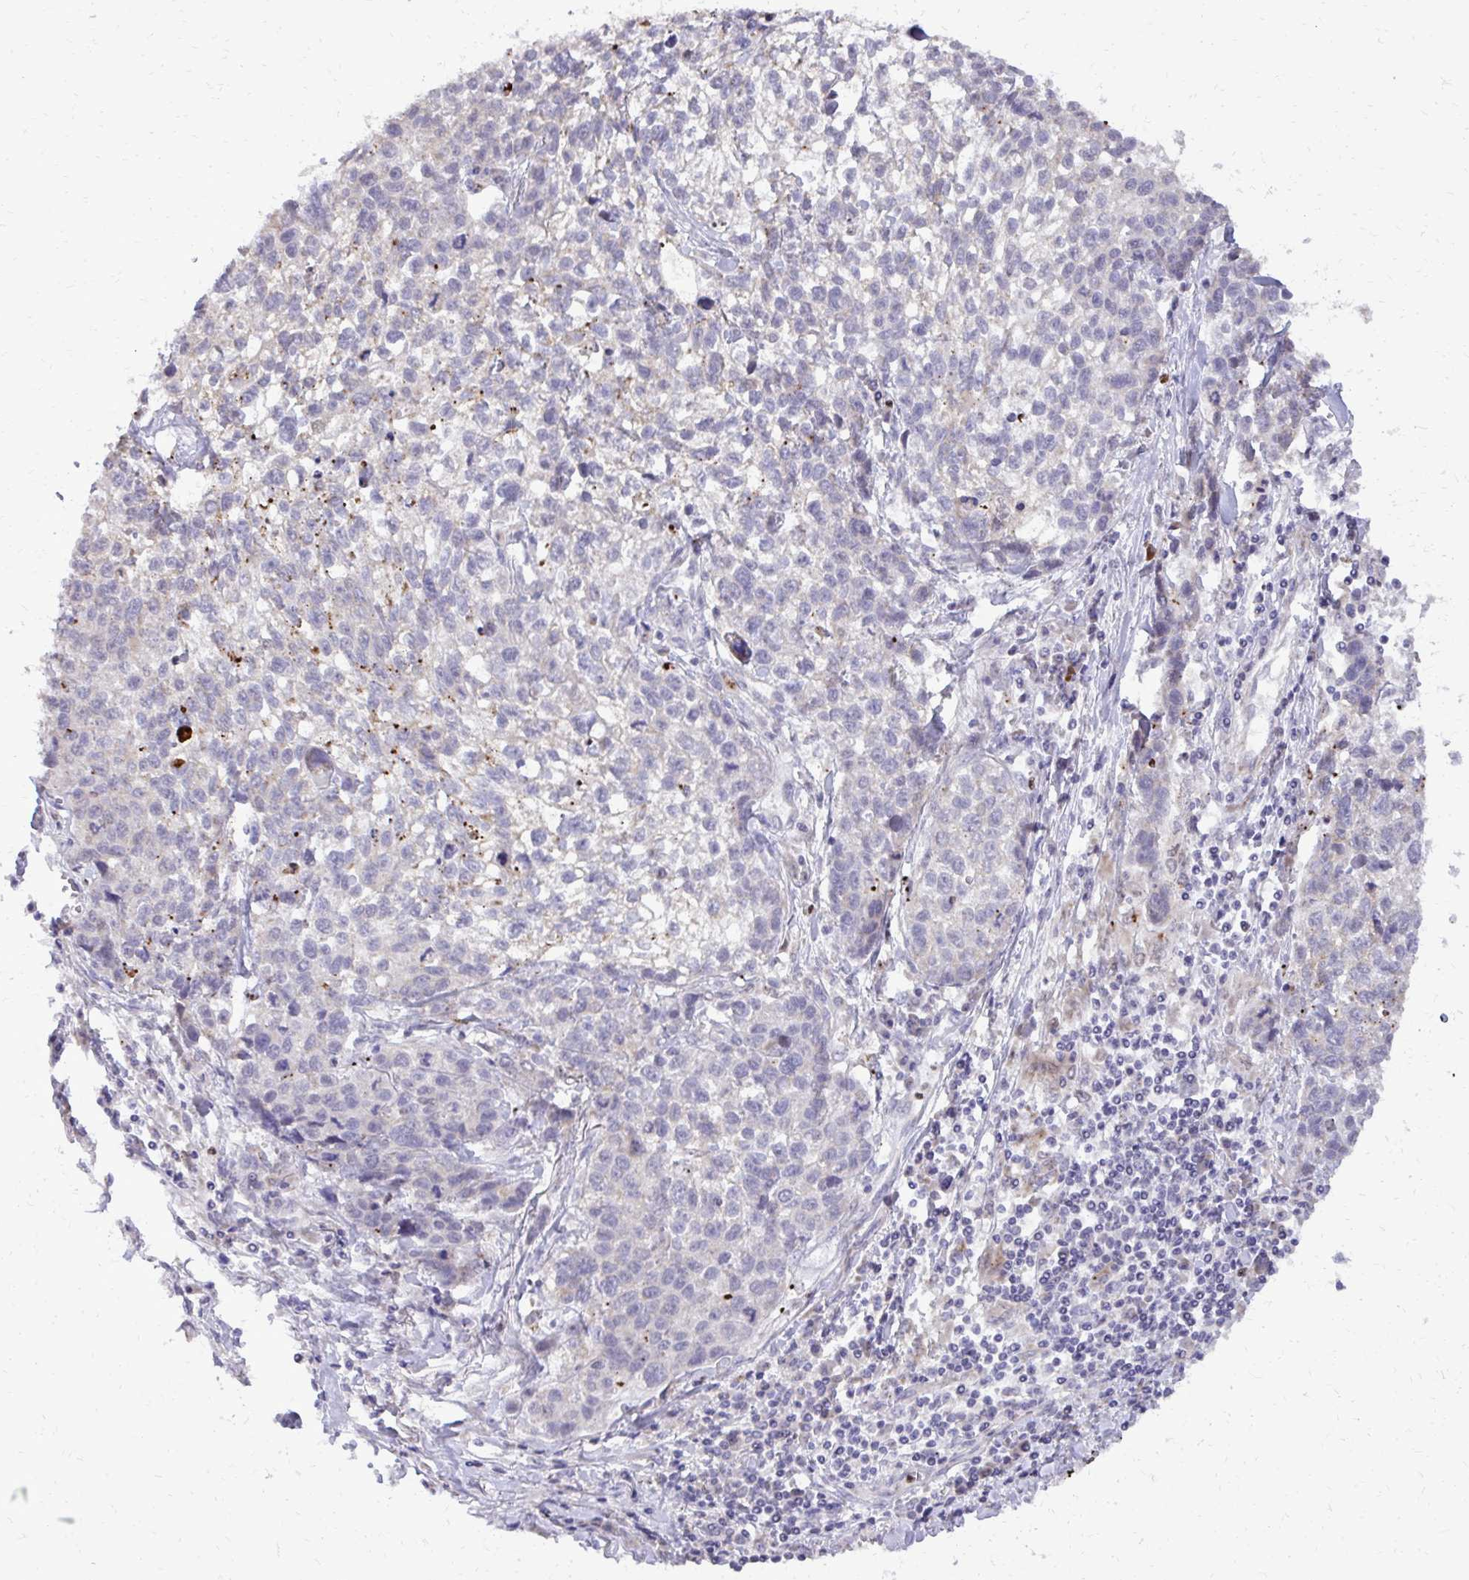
{"staining": {"intensity": "negative", "quantity": "none", "location": "none"}, "tissue": "lung cancer", "cell_type": "Tumor cells", "image_type": "cancer", "snomed": [{"axis": "morphology", "description": "Squamous cell carcinoma, NOS"}, {"axis": "topography", "description": "Lung"}], "caption": "The micrograph shows no significant expression in tumor cells of lung cancer (squamous cell carcinoma). (DAB (3,3'-diaminobenzidine) IHC visualized using brightfield microscopy, high magnification).", "gene": "ABCC3", "patient": {"sex": "male", "age": 74}}